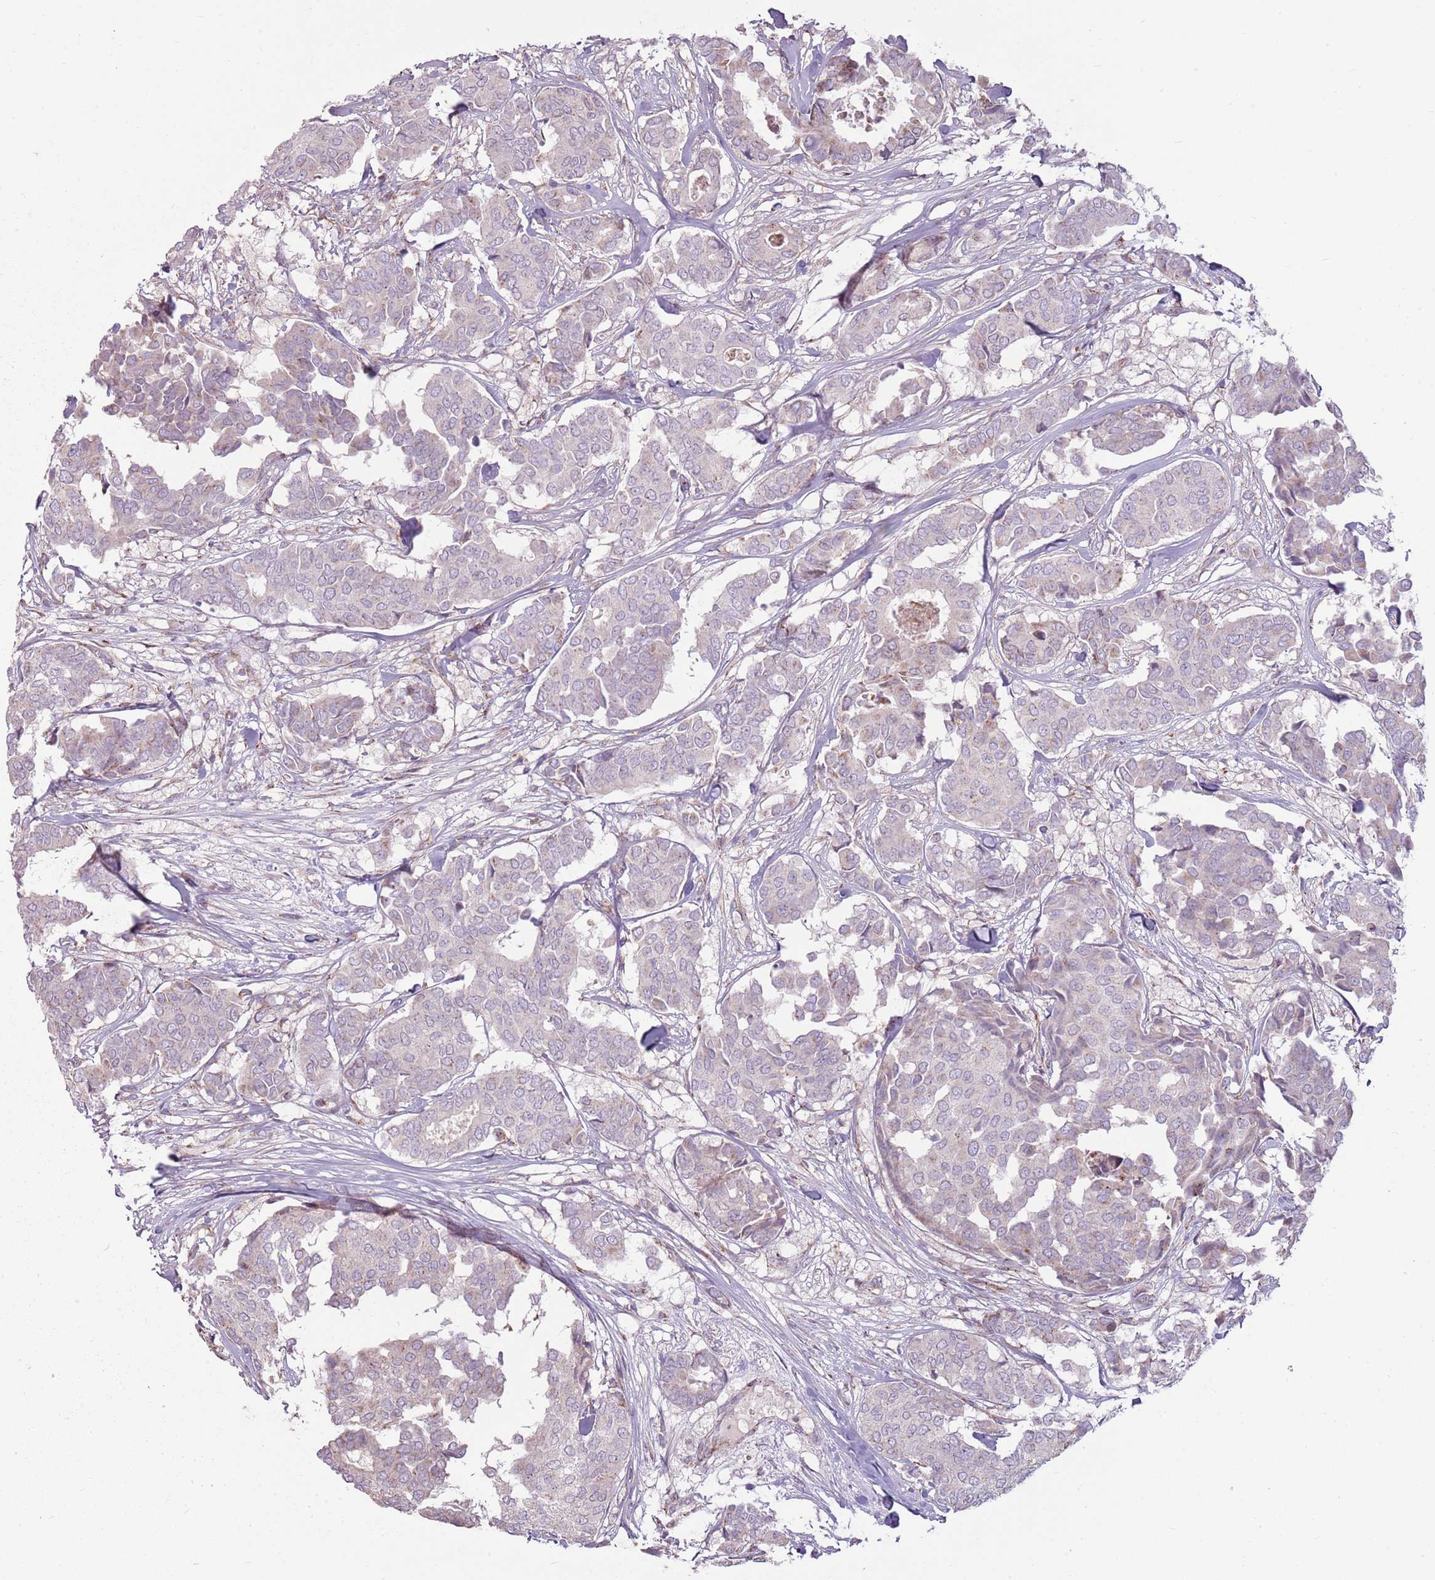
{"staining": {"intensity": "weak", "quantity": "<25%", "location": "cytoplasmic/membranous"}, "tissue": "breast cancer", "cell_type": "Tumor cells", "image_type": "cancer", "snomed": [{"axis": "morphology", "description": "Duct carcinoma"}, {"axis": "topography", "description": "Breast"}], "caption": "Tumor cells are negative for protein expression in human breast cancer (invasive ductal carcinoma).", "gene": "ZNF530", "patient": {"sex": "female", "age": 75}}